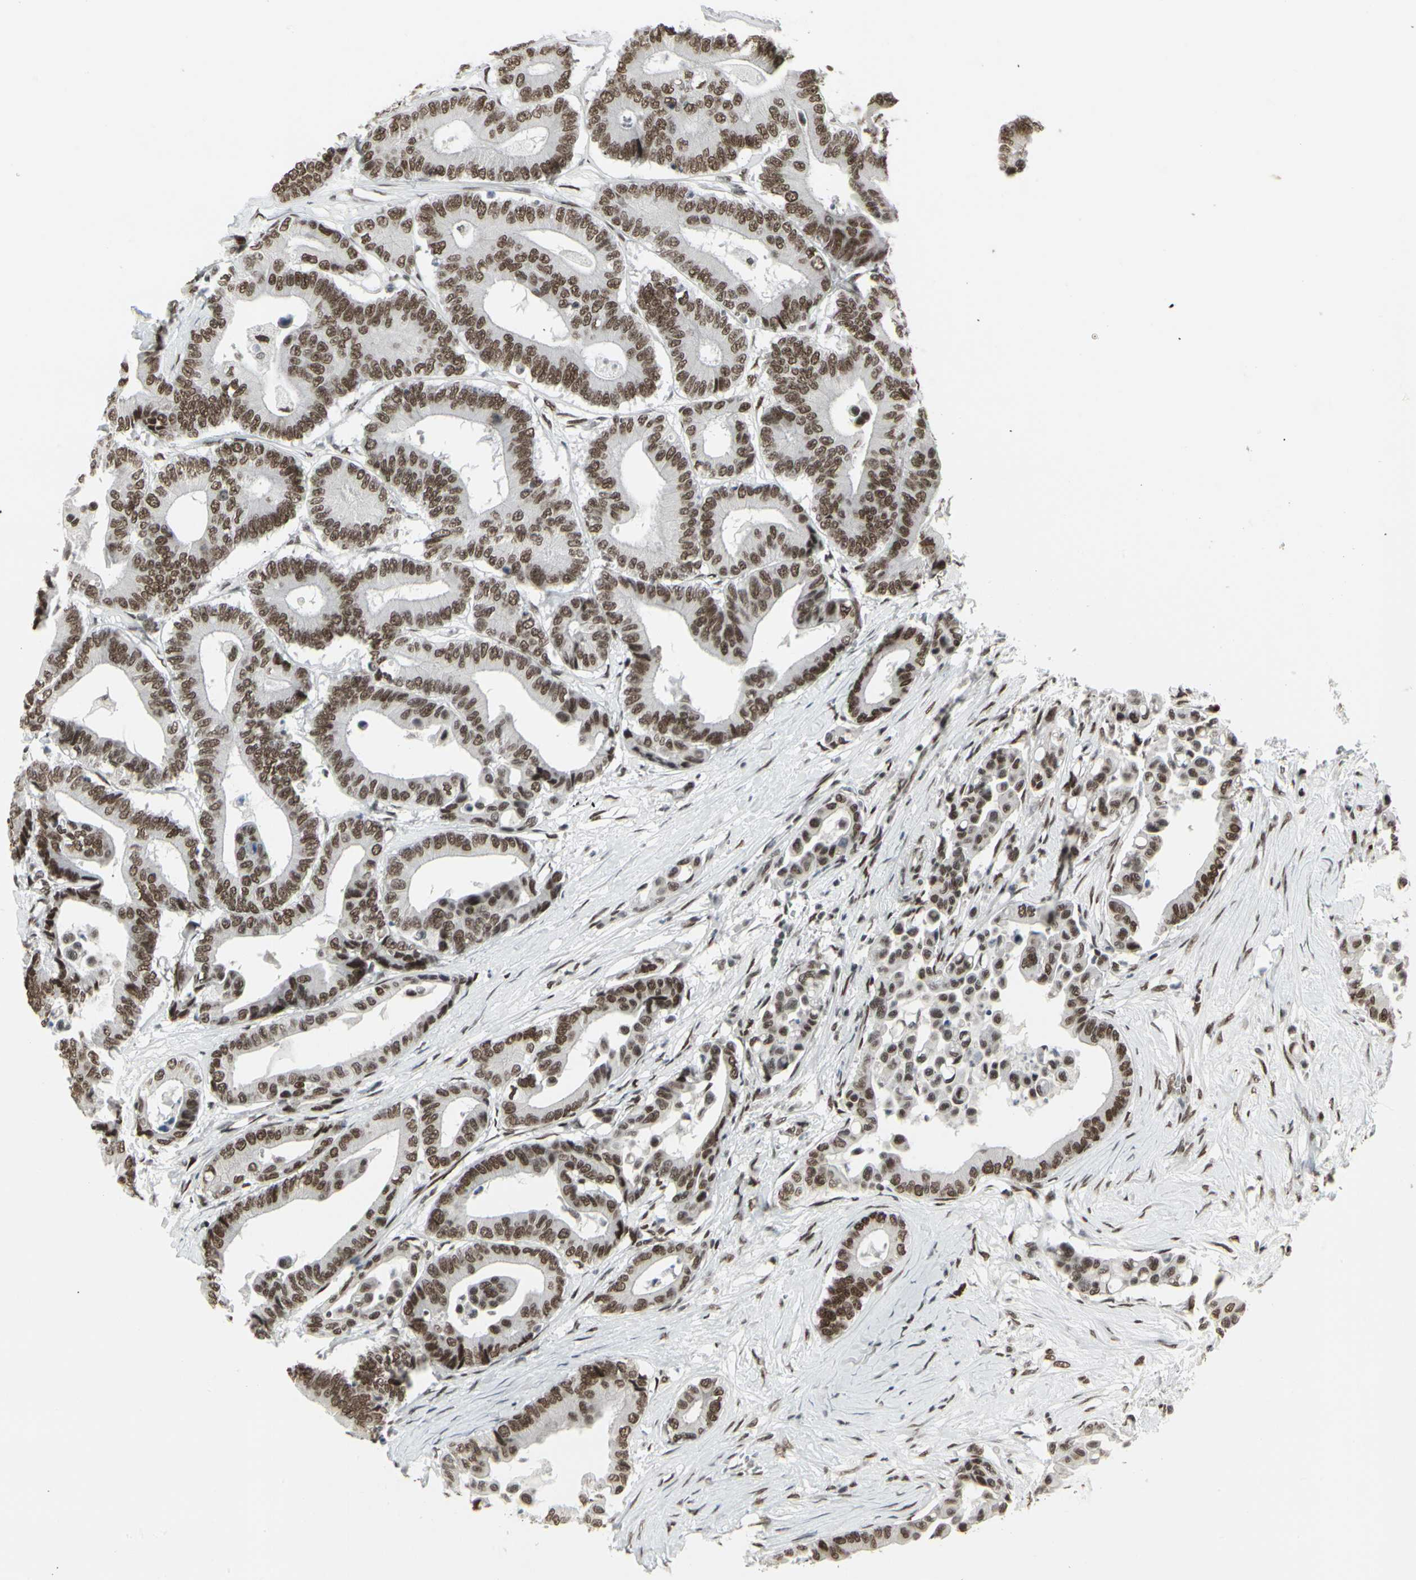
{"staining": {"intensity": "strong", "quantity": ">75%", "location": "nuclear"}, "tissue": "colorectal cancer", "cell_type": "Tumor cells", "image_type": "cancer", "snomed": [{"axis": "morphology", "description": "Normal tissue, NOS"}, {"axis": "morphology", "description": "Adenocarcinoma, NOS"}, {"axis": "topography", "description": "Colon"}], "caption": "The histopathology image demonstrates staining of colorectal cancer, revealing strong nuclear protein expression (brown color) within tumor cells.", "gene": "HMG20A", "patient": {"sex": "male", "age": 82}}